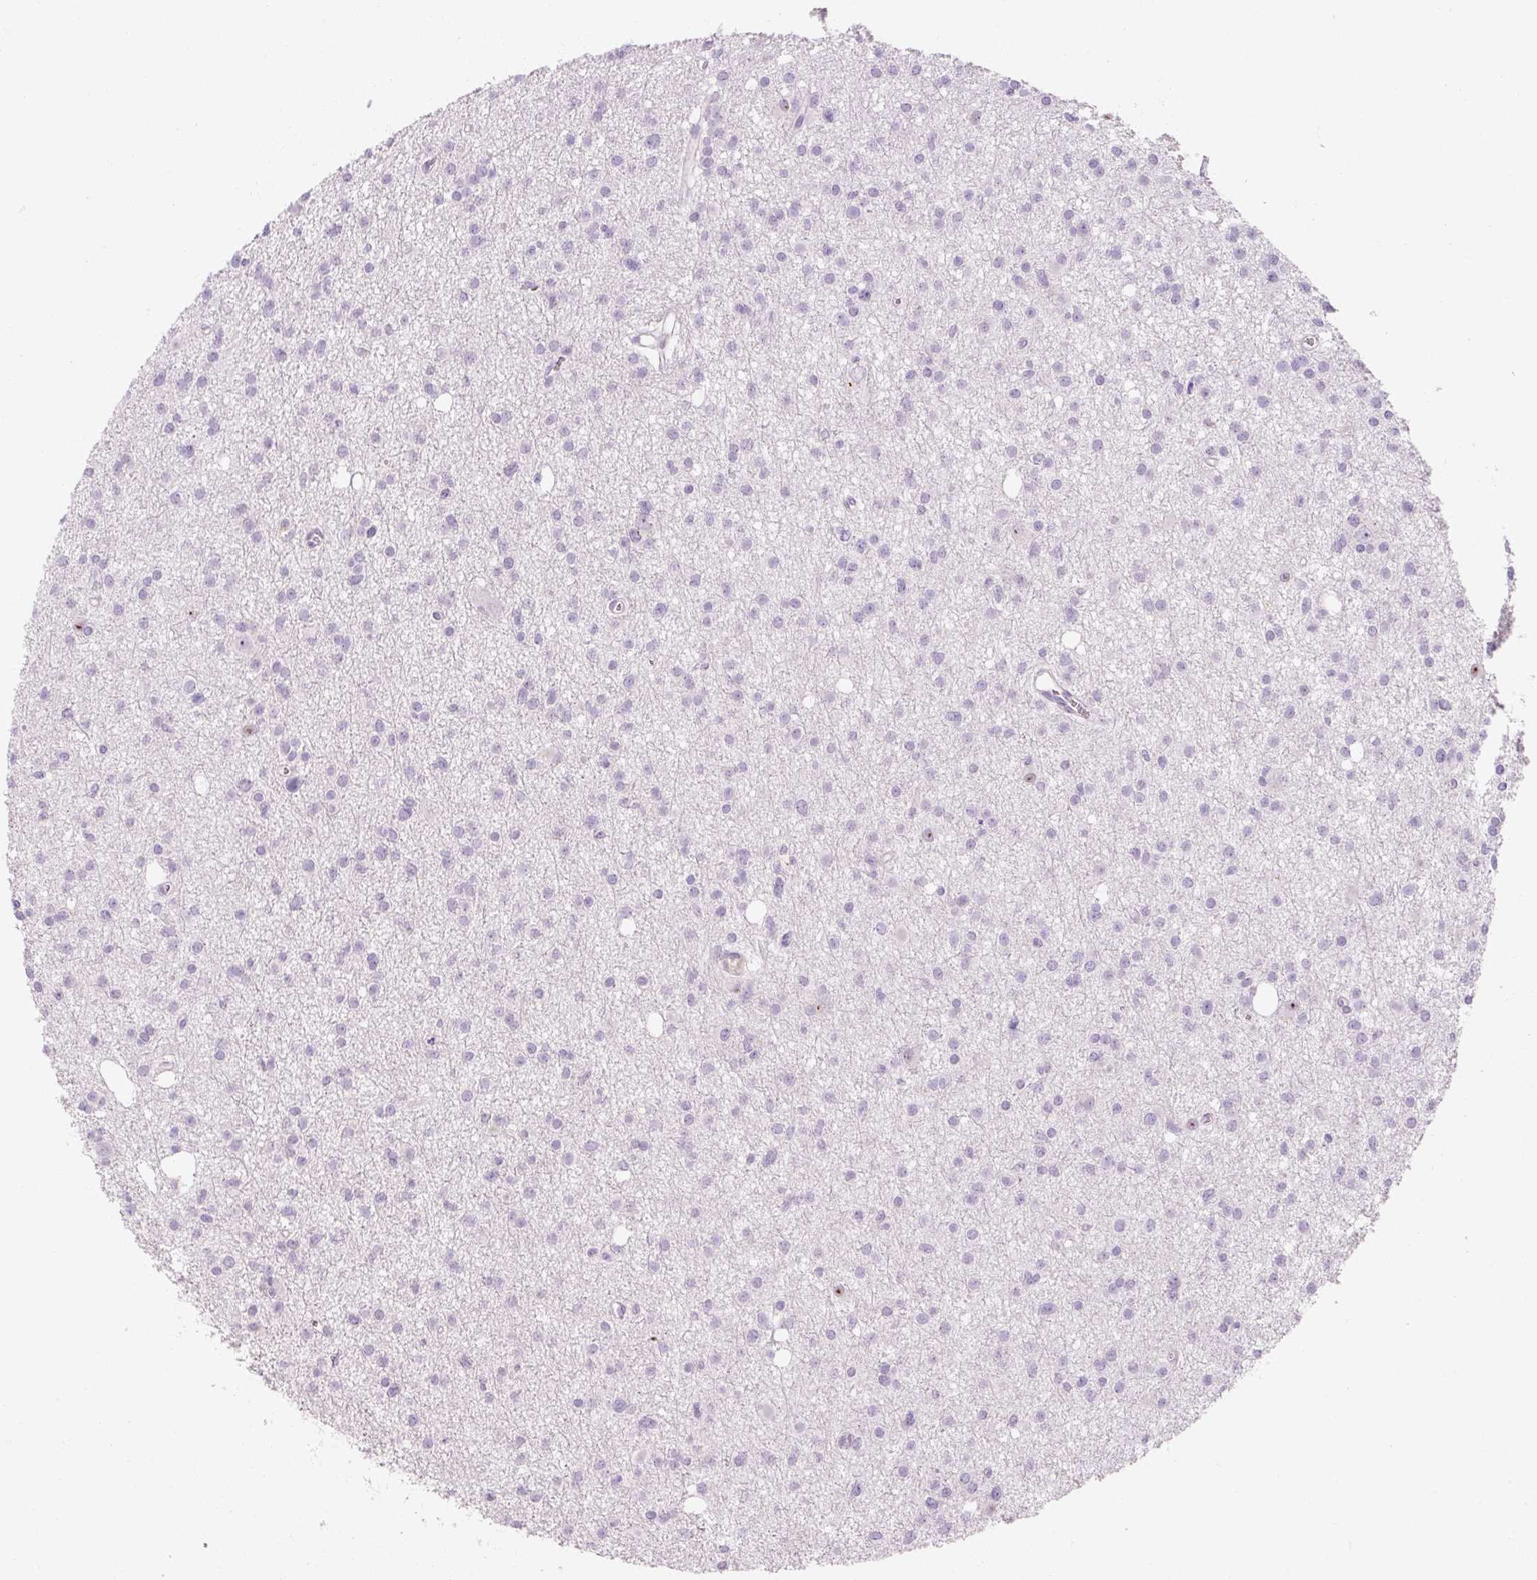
{"staining": {"intensity": "negative", "quantity": "none", "location": "none"}, "tissue": "glioma", "cell_type": "Tumor cells", "image_type": "cancer", "snomed": [{"axis": "morphology", "description": "Glioma, malignant, High grade"}, {"axis": "topography", "description": "Brain"}], "caption": "Immunohistochemical staining of human glioma reveals no significant positivity in tumor cells.", "gene": "NFE2L3", "patient": {"sex": "male", "age": 23}}